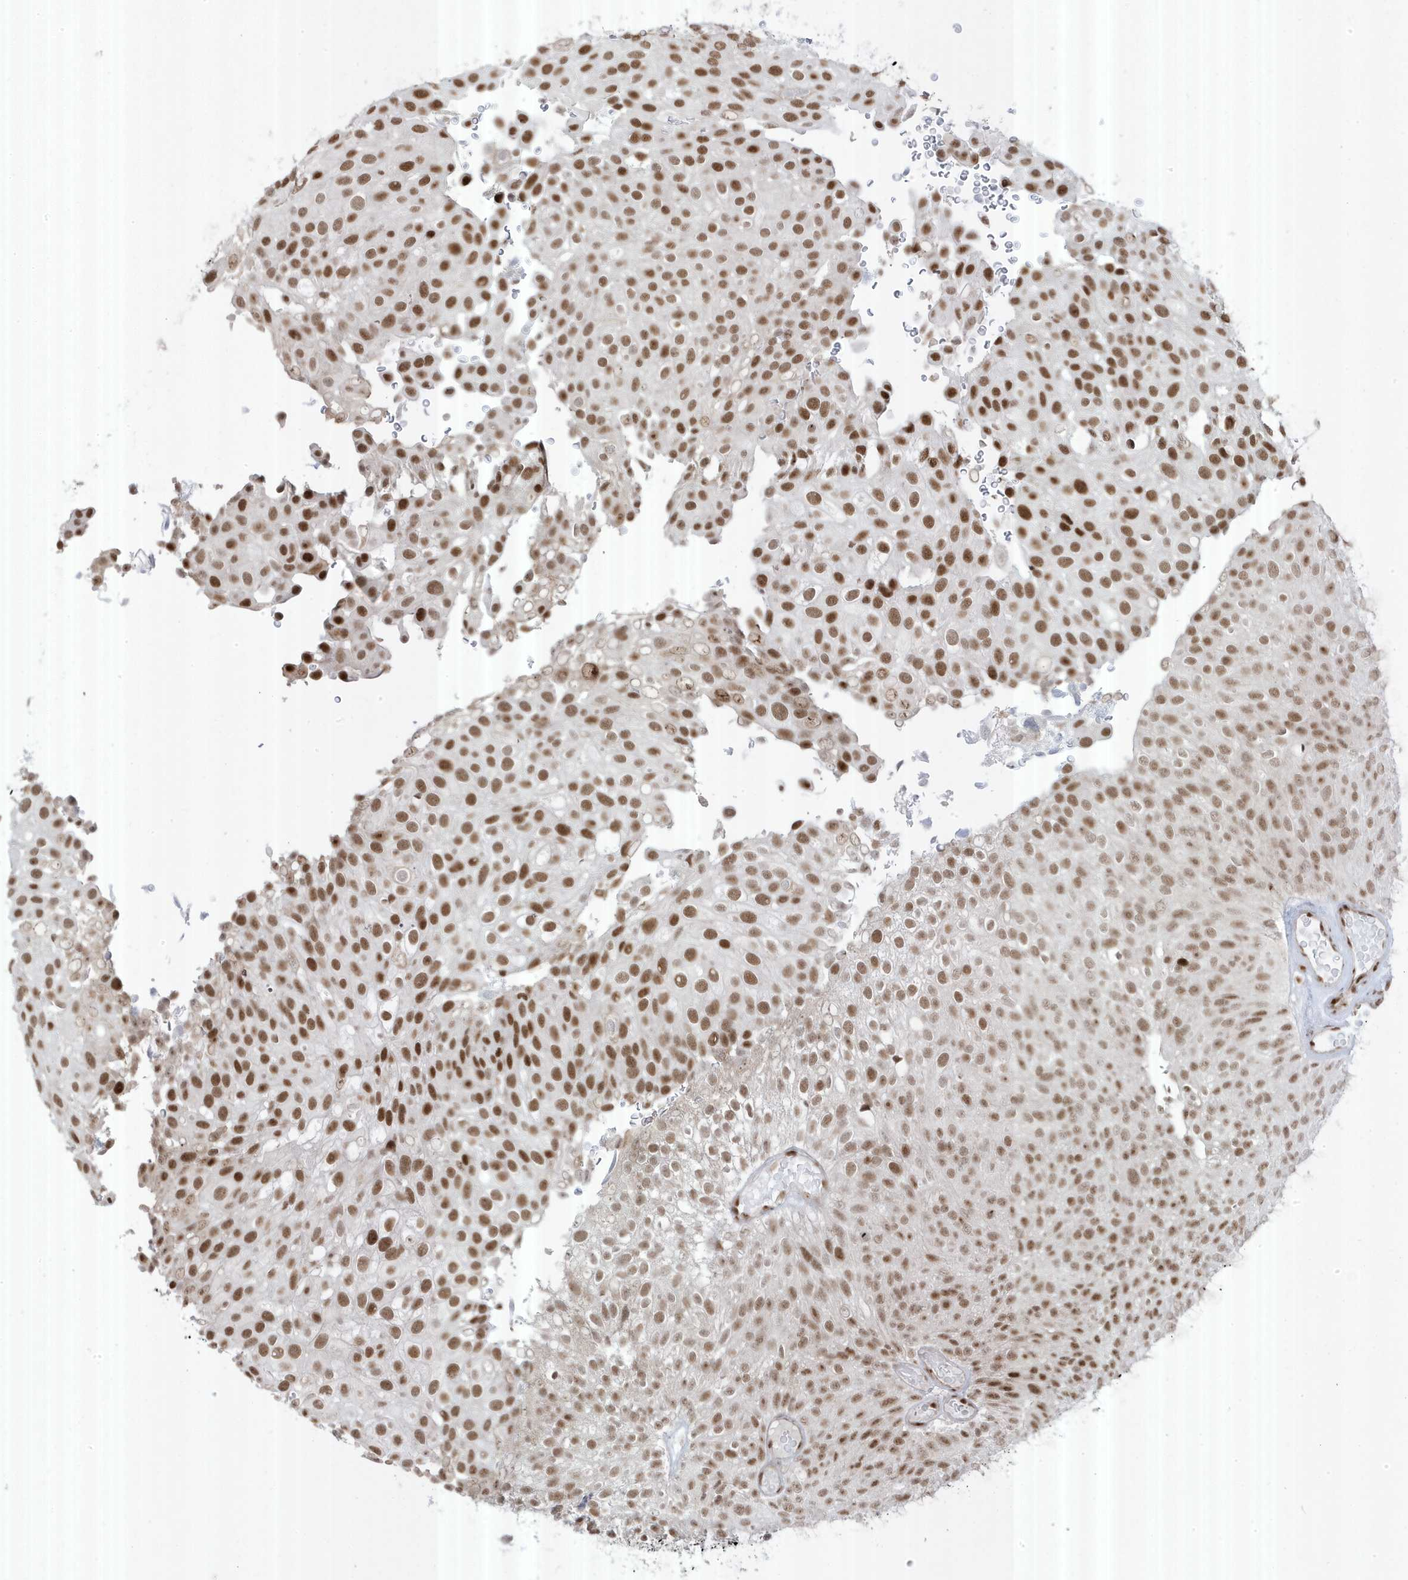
{"staining": {"intensity": "strong", "quantity": ">75%", "location": "nuclear"}, "tissue": "urothelial cancer", "cell_type": "Tumor cells", "image_type": "cancer", "snomed": [{"axis": "morphology", "description": "Urothelial carcinoma, Low grade"}, {"axis": "topography", "description": "Urinary bladder"}], "caption": "IHC (DAB) staining of human urothelial cancer exhibits strong nuclear protein staining in approximately >75% of tumor cells.", "gene": "MTREX", "patient": {"sex": "male", "age": 78}}